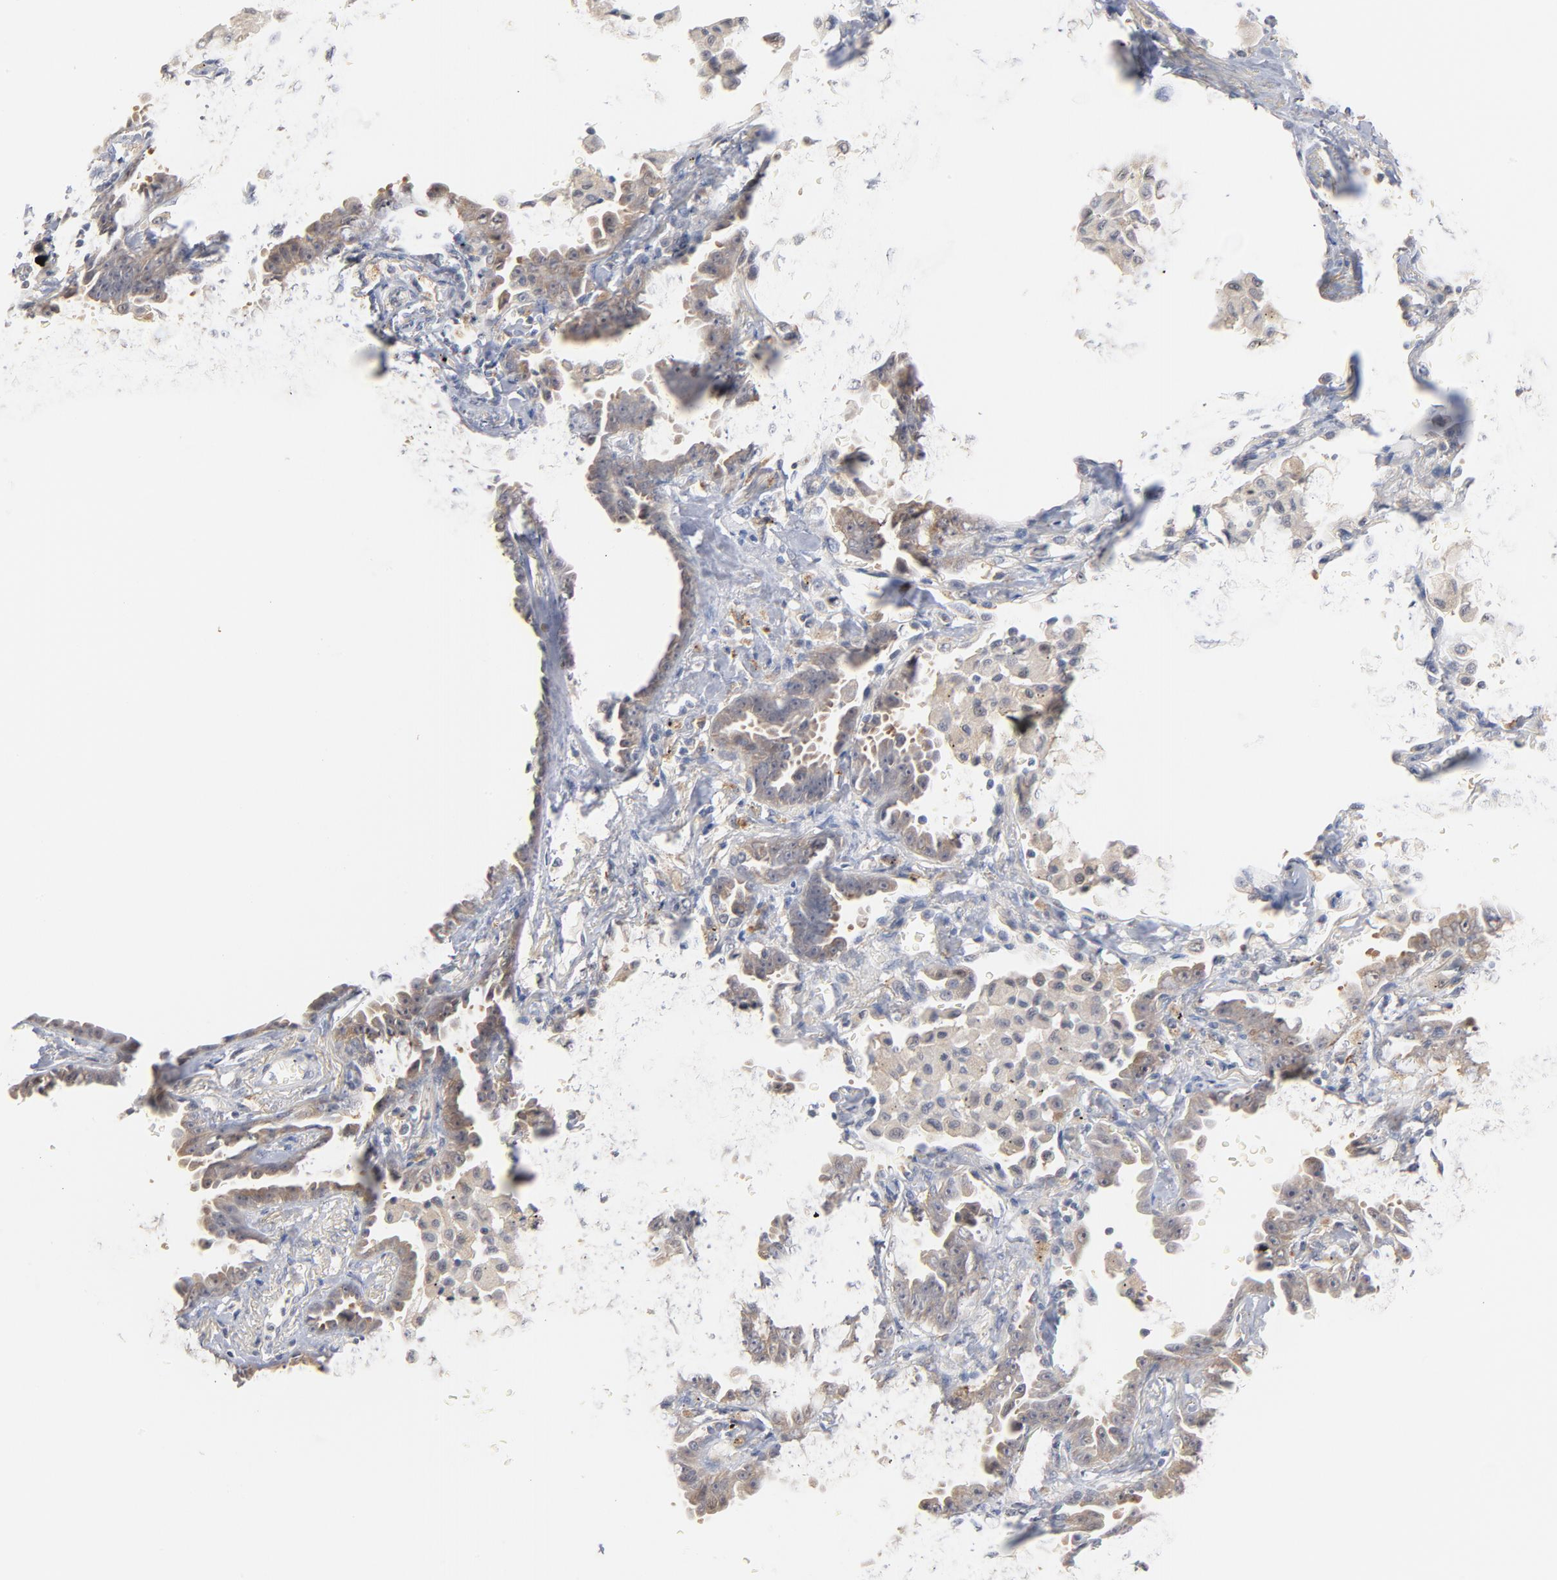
{"staining": {"intensity": "negative", "quantity": "none", "location": "none"}, "tissue": "lung cancer", "cell_type": "Tumor cells", "image_type": "cancer", "snomed": [{"axis": "morphology", "description": "Adenocarcinoma, NOS"}, {"axis": "topography", "description": "Lung"}], "caption": "A high-resolution histopathology image shows immunohistochemistry staining of lung adenocarcinoma, which demonstrates no significant expression in tumor cells.", "gene": "UBL4A", "patient": {"sex": "female", "age": 64}}